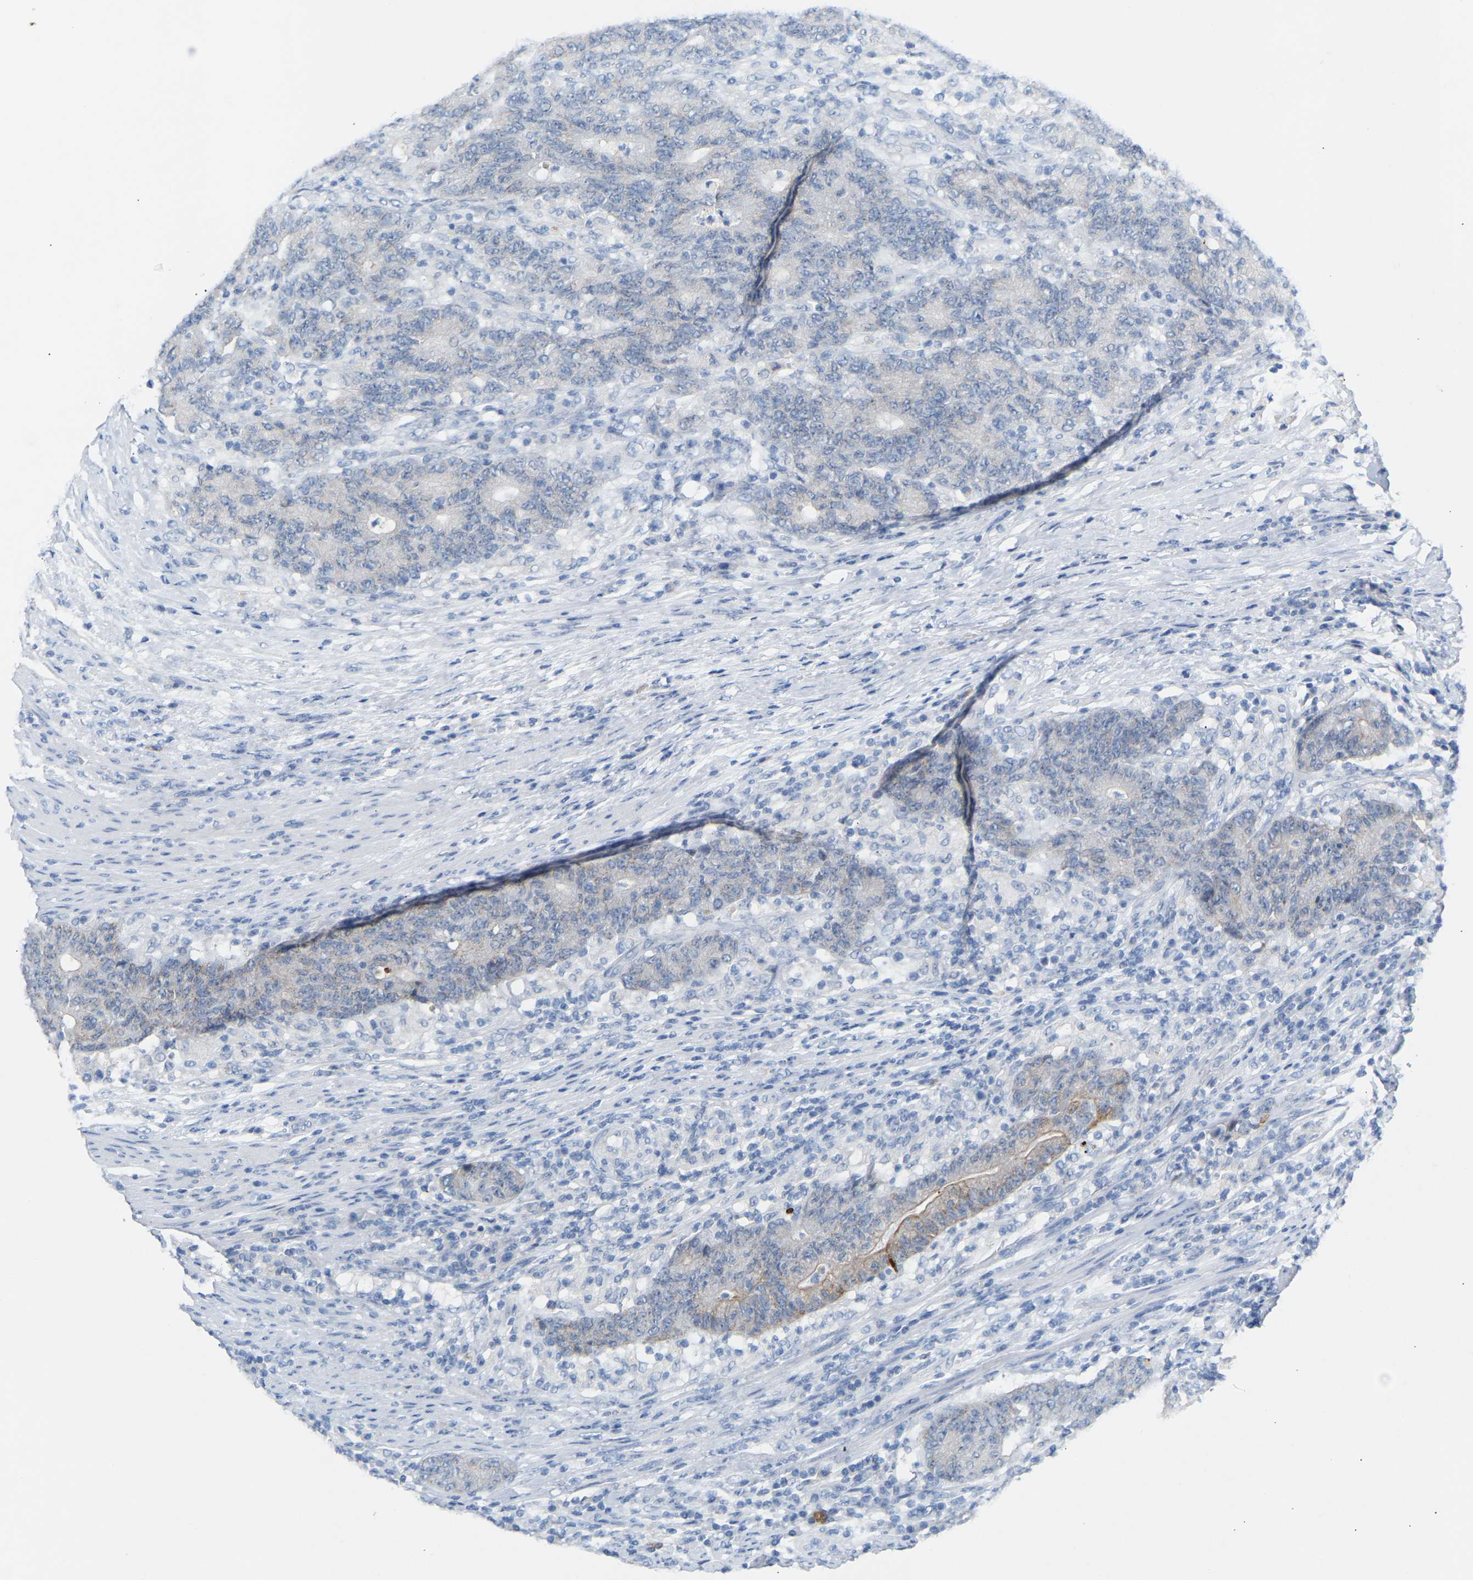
{"staining": {"intensity": "weak", "quantity": "<25%", "location": "cytoplasmic/membranous"}, "tissue": "colorectal cancer", "cell_type": "Tumor cells", "image_type": "cancer", "snomed": [{"axis": "morphology", "description": "Normal tissue, NOS"}, {"axis": "morphology", "description": "Adenocarcinoma, NOS"}, {"axis": "topography", "description": "Colon"}], "caption": "Immunohistochemistry histopathology image of colorectal adenocarcinoma stained for a protein (brown), which shows no expression in tumor cells.", "gene": "PEX1", "patient": {"sex": "female", "age": 75}}